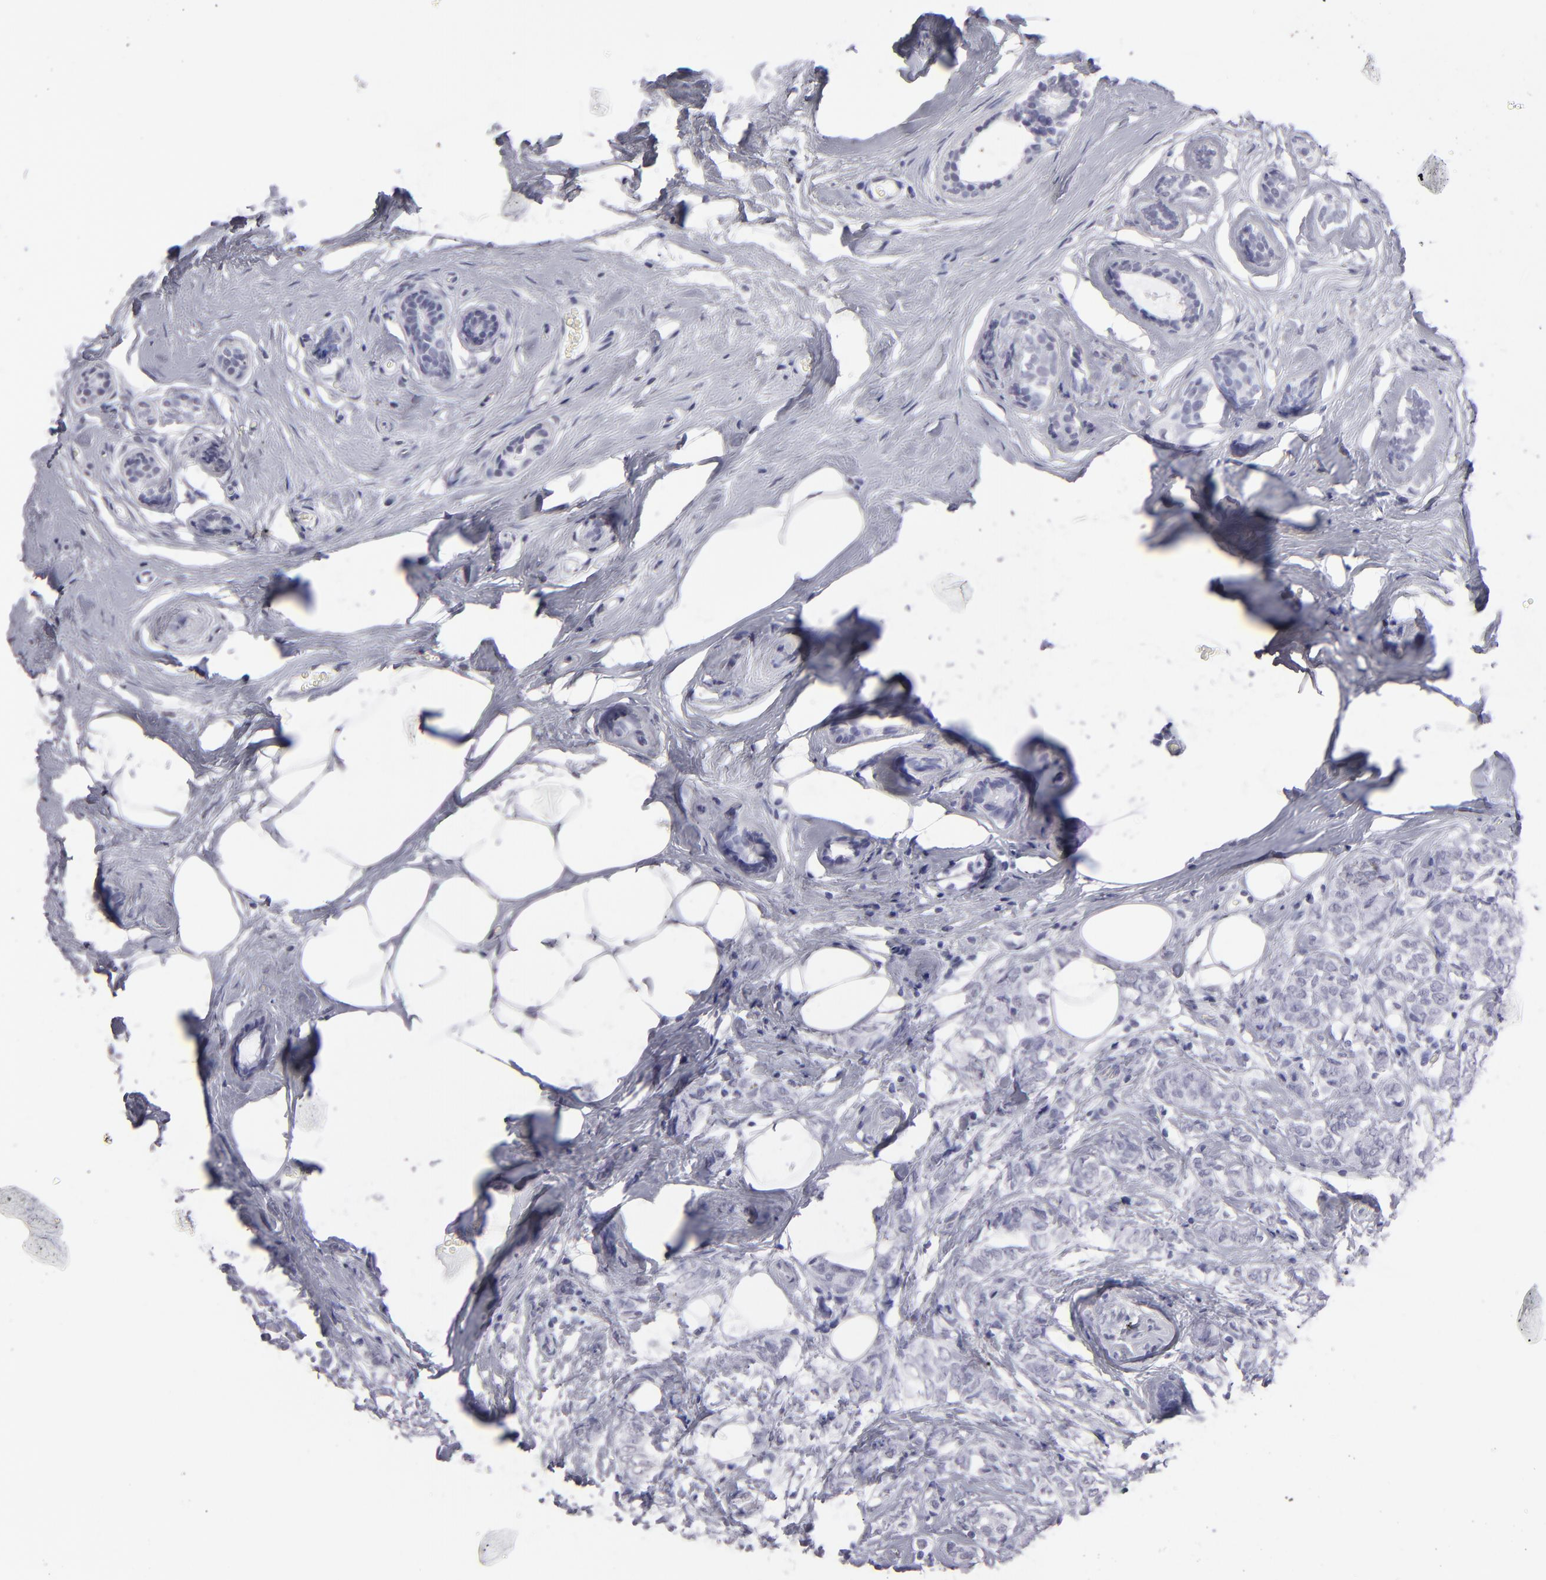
{"staining": {"intensity": "negative", "quantity": "none", "location": "none"}, "tissue": "breast cancer", "cell_type": "Tumor cells", "image_type": "cancer", "snomed": [{"axis": "morphology", "description": "Lobular carcinoma"}, {"axis": "topography", "description": "Breast"}], "caption": "This image is of breast cancer (lobular carcinoma) stained with IHC to label a protein in brown with the nuclei are counter-stained blue. There is no expression in tumor cells.", "gene": "ALDOB", "patient": {"sex": "female", "age": 60}}